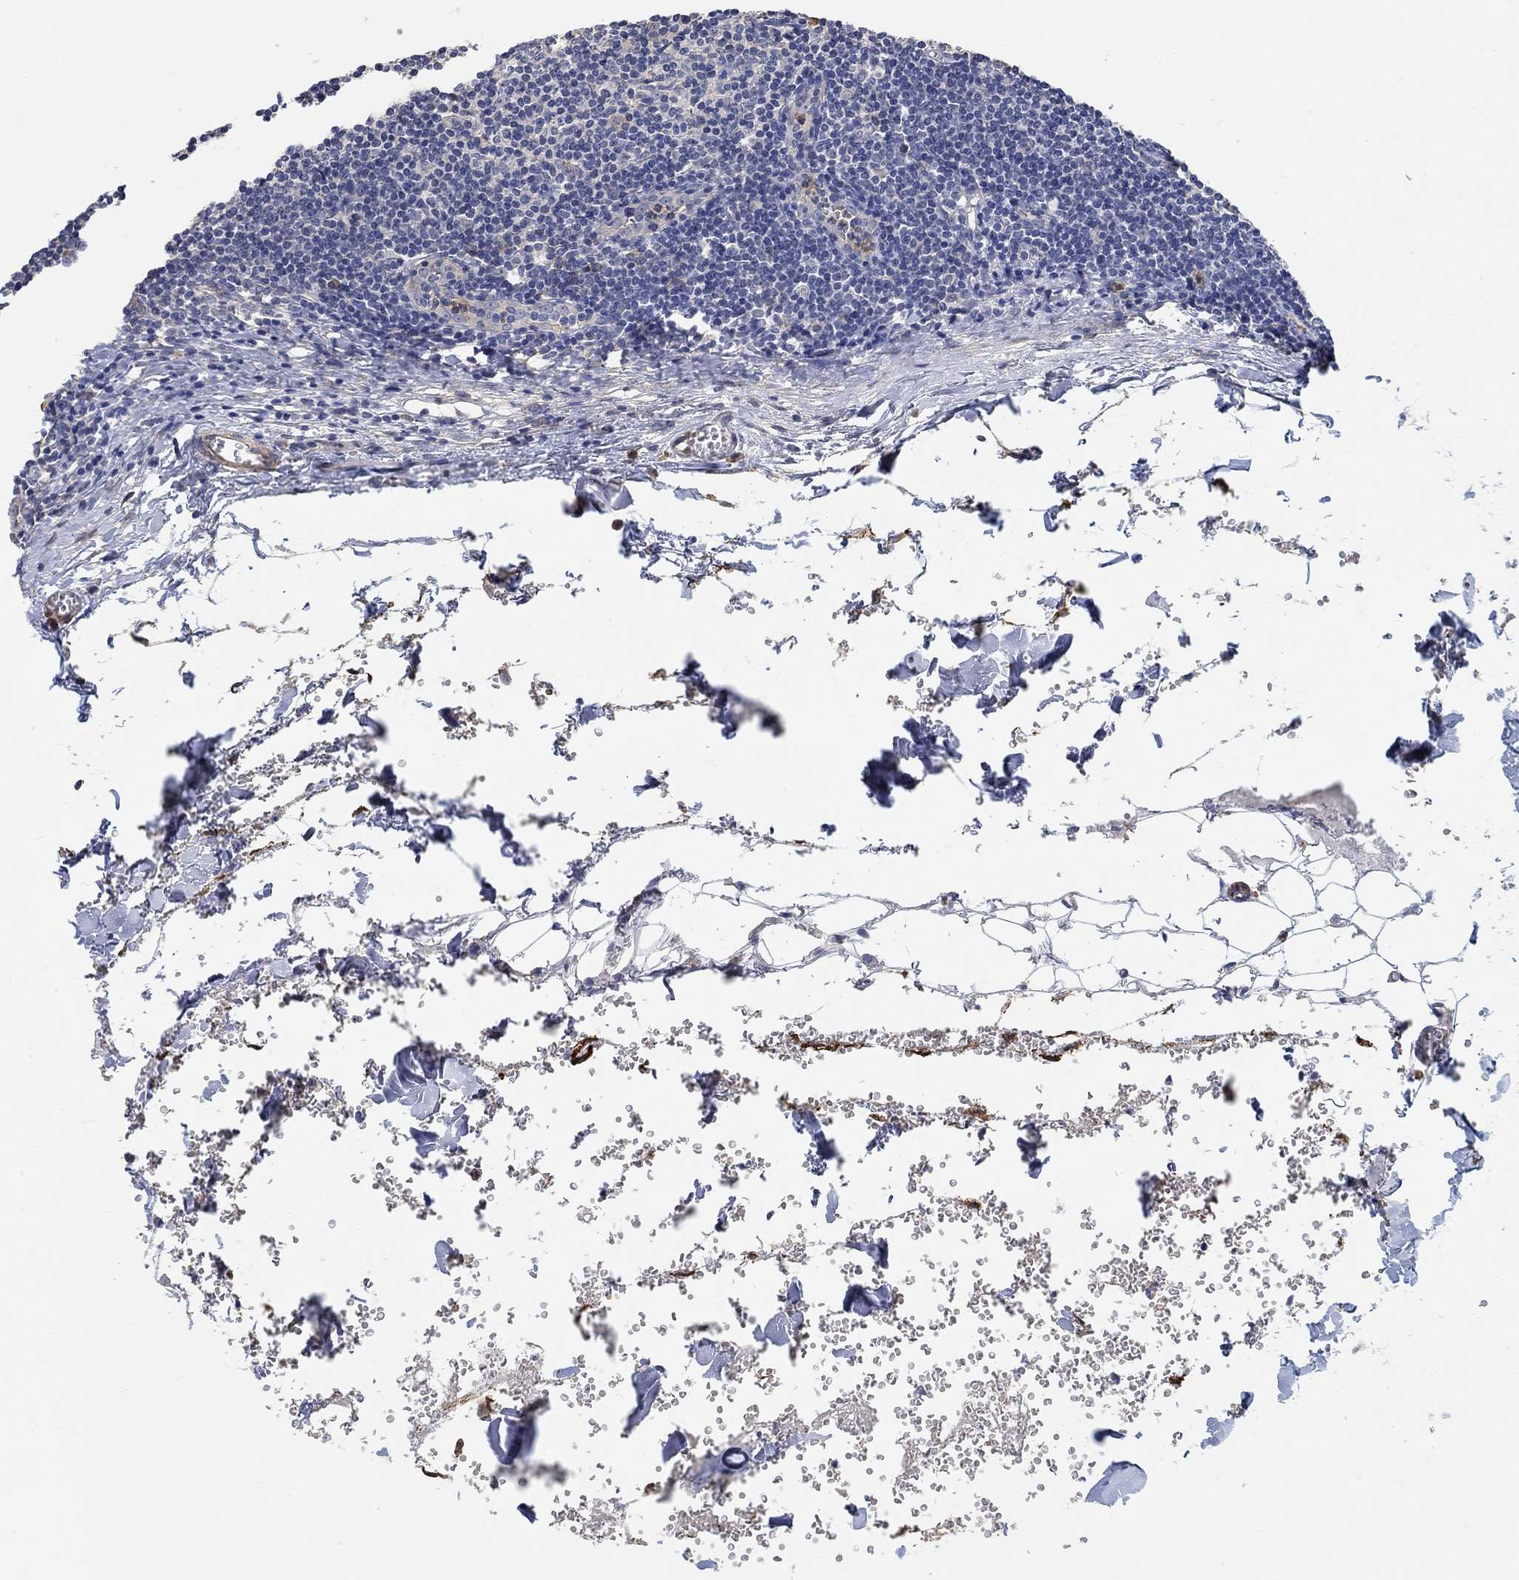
{"staining": {"intensity": "weak", "quantity": "<25%", "location": "cytoplasmic/membranous"}, "tissue": "lymph node", "cell_type": "Germinal center cells", "image_type": "normal", "snomed": [{"axis": "morphology", "description": "Normal tissue, NOS"}, {"axis": "topography", "description": "Lymph node"}], "caption": "A high-resolution image shows immunohistochemistry staining of normal lymph node, which reveals no significant expression in germinal center cells. Nuclei are stained in blue.", "gene": "SYT16", "patient": {"sex": "male", "age": 59}}